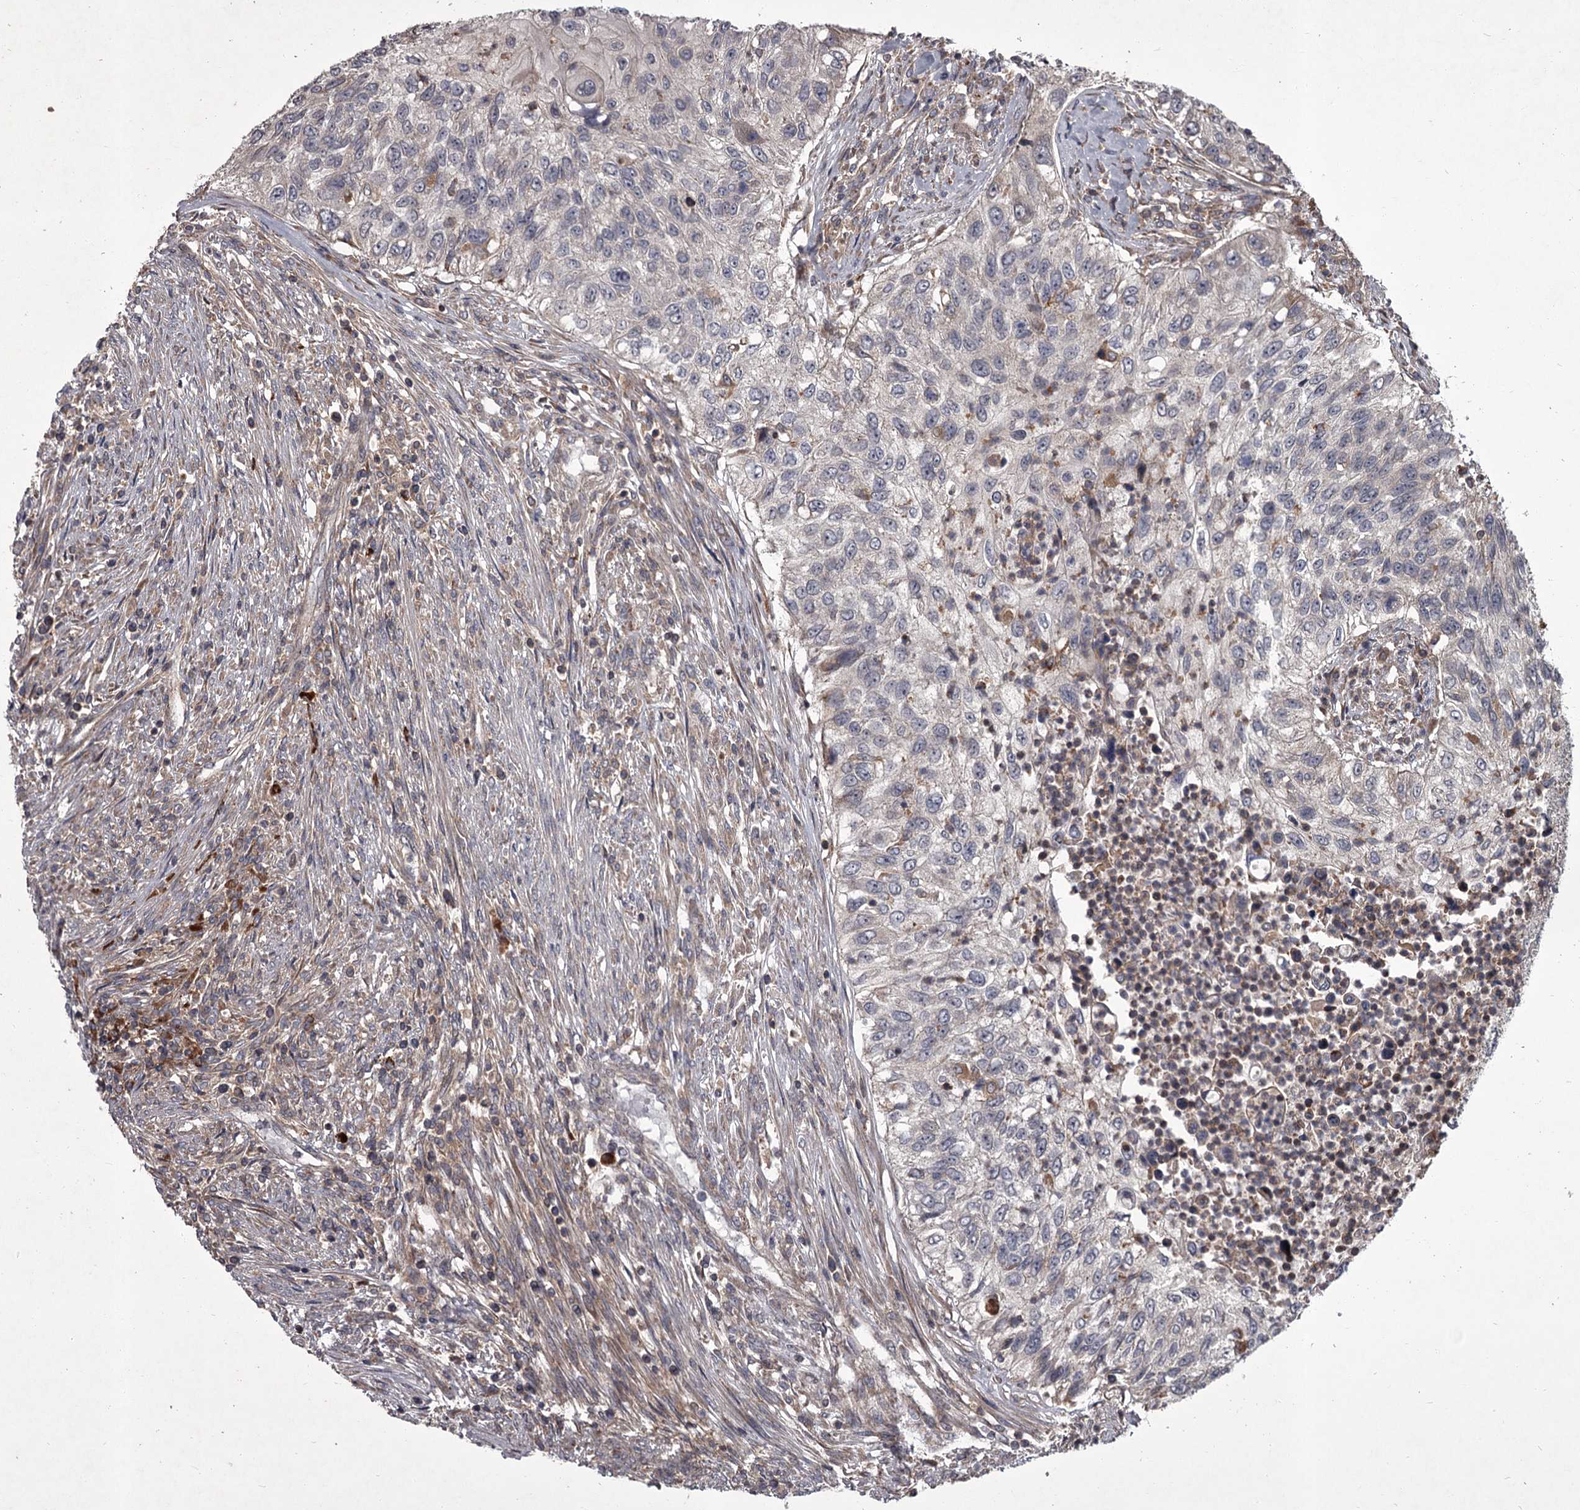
{"staining": {"intensity": "negative", "quantity": "none", "location": "none"}, "tissue": "urothelial cancer", "cell_type": "Tumor cells", "image_type": "cancer", "snomed": [{"axis": "morphology", "description": "Urothelial carcinoma, High grade"}, {"axis": "topography", "description": "Urinary bladder"}], "caption": "There is no significant positivity in tumor cells of urothelial cancer.", "gene": "UNC93B1", "patient": {"sex": "female", "age": 60}}